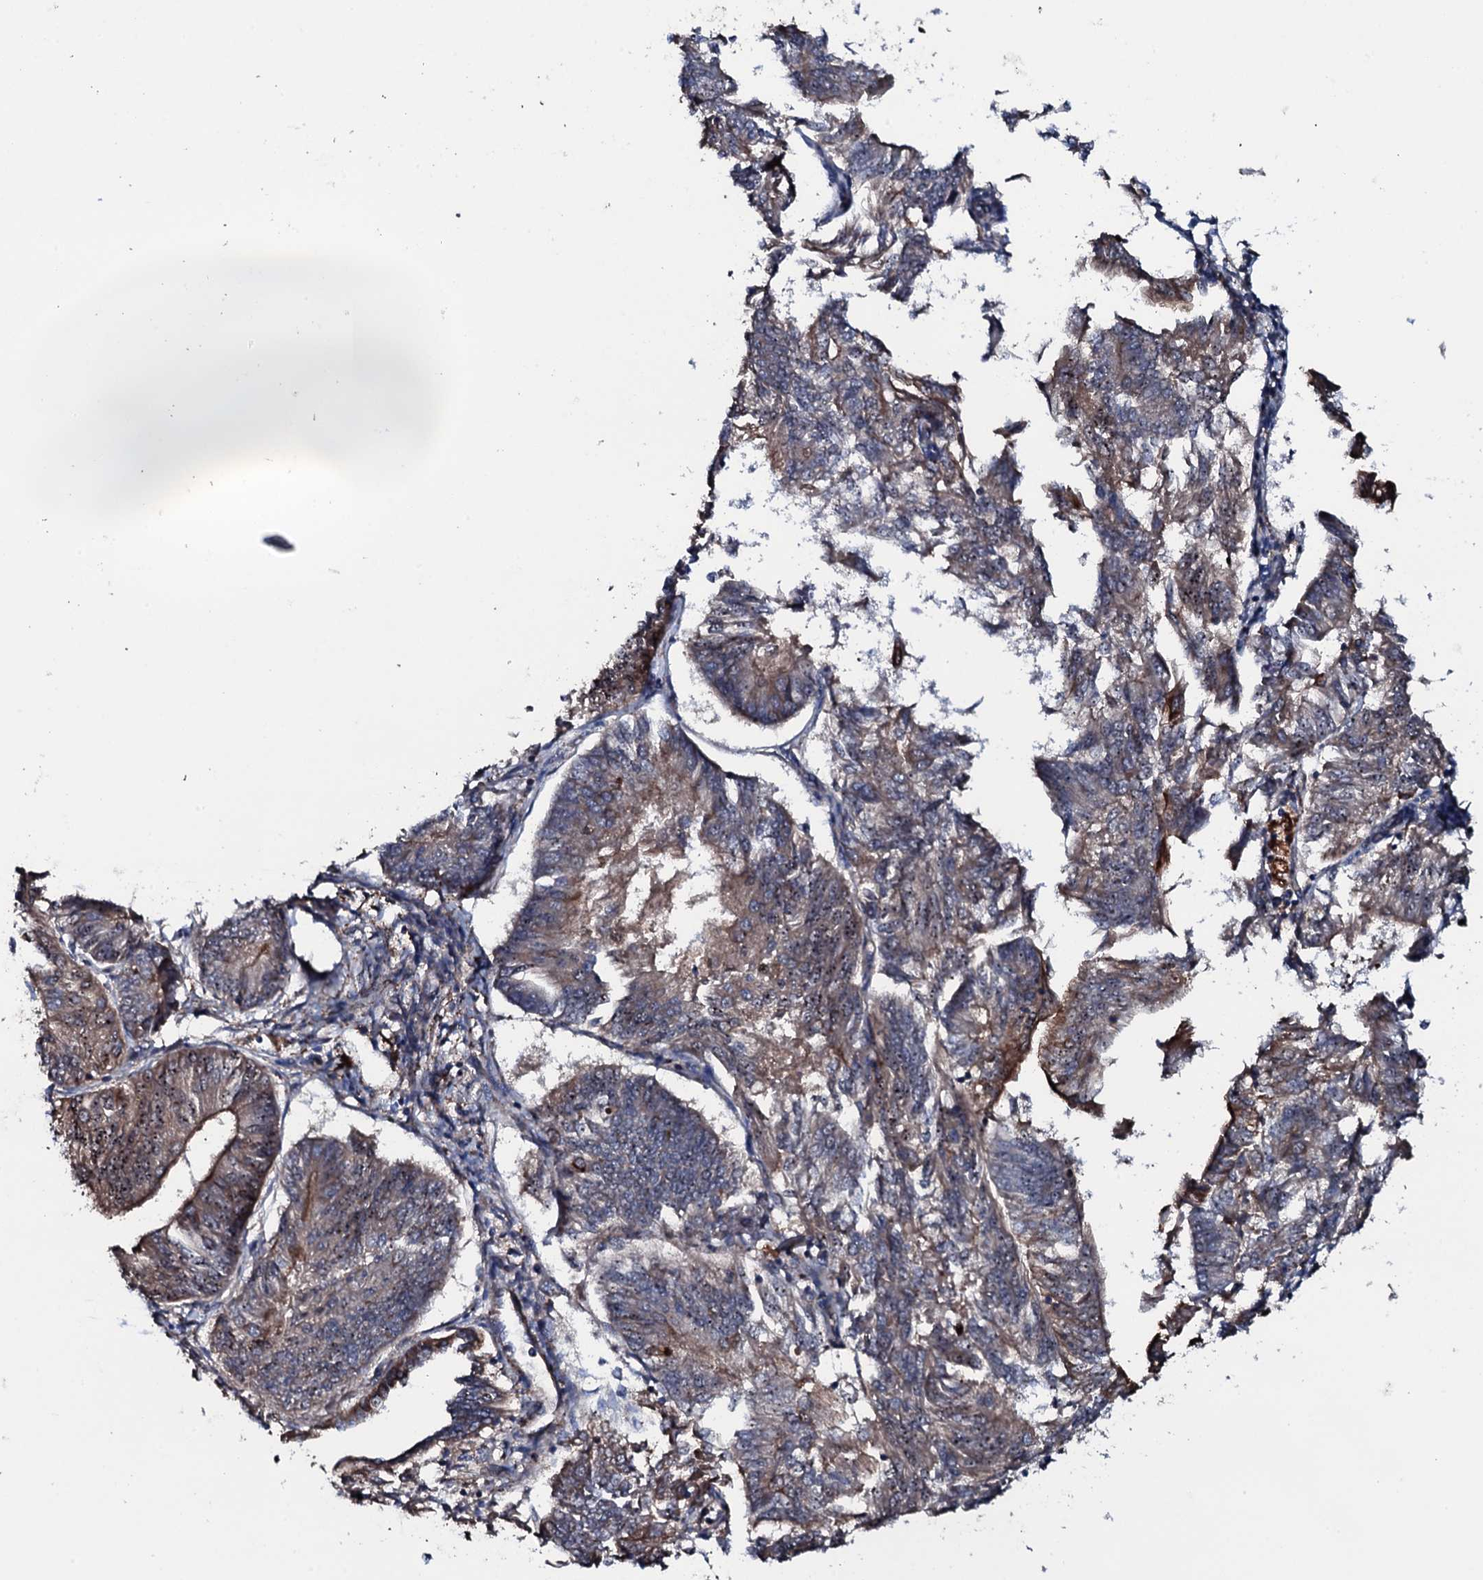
{"staining": {"intensity": "moderate", "quantity": ">75%", "location": "cytoplasmic/membranous,nuclear"}, "tissue": "endometrial cancer", "cell_type": "Tumor cells", "image_type": "cancer", "snomed": [{"axis": "morphology", "description": "Adenocarcinoma, NOS"}, {"axis": "topography", "description": "Endometrium"}], "caption": "Immunohistochemical staining of endometrial cancer displays medium levels of moderate cytoplasmic/membranous and nuclear staining in approximately >75% of tumor cells.", "gene": "NEK1", "patient": {"sex": "female", "age": 58}}